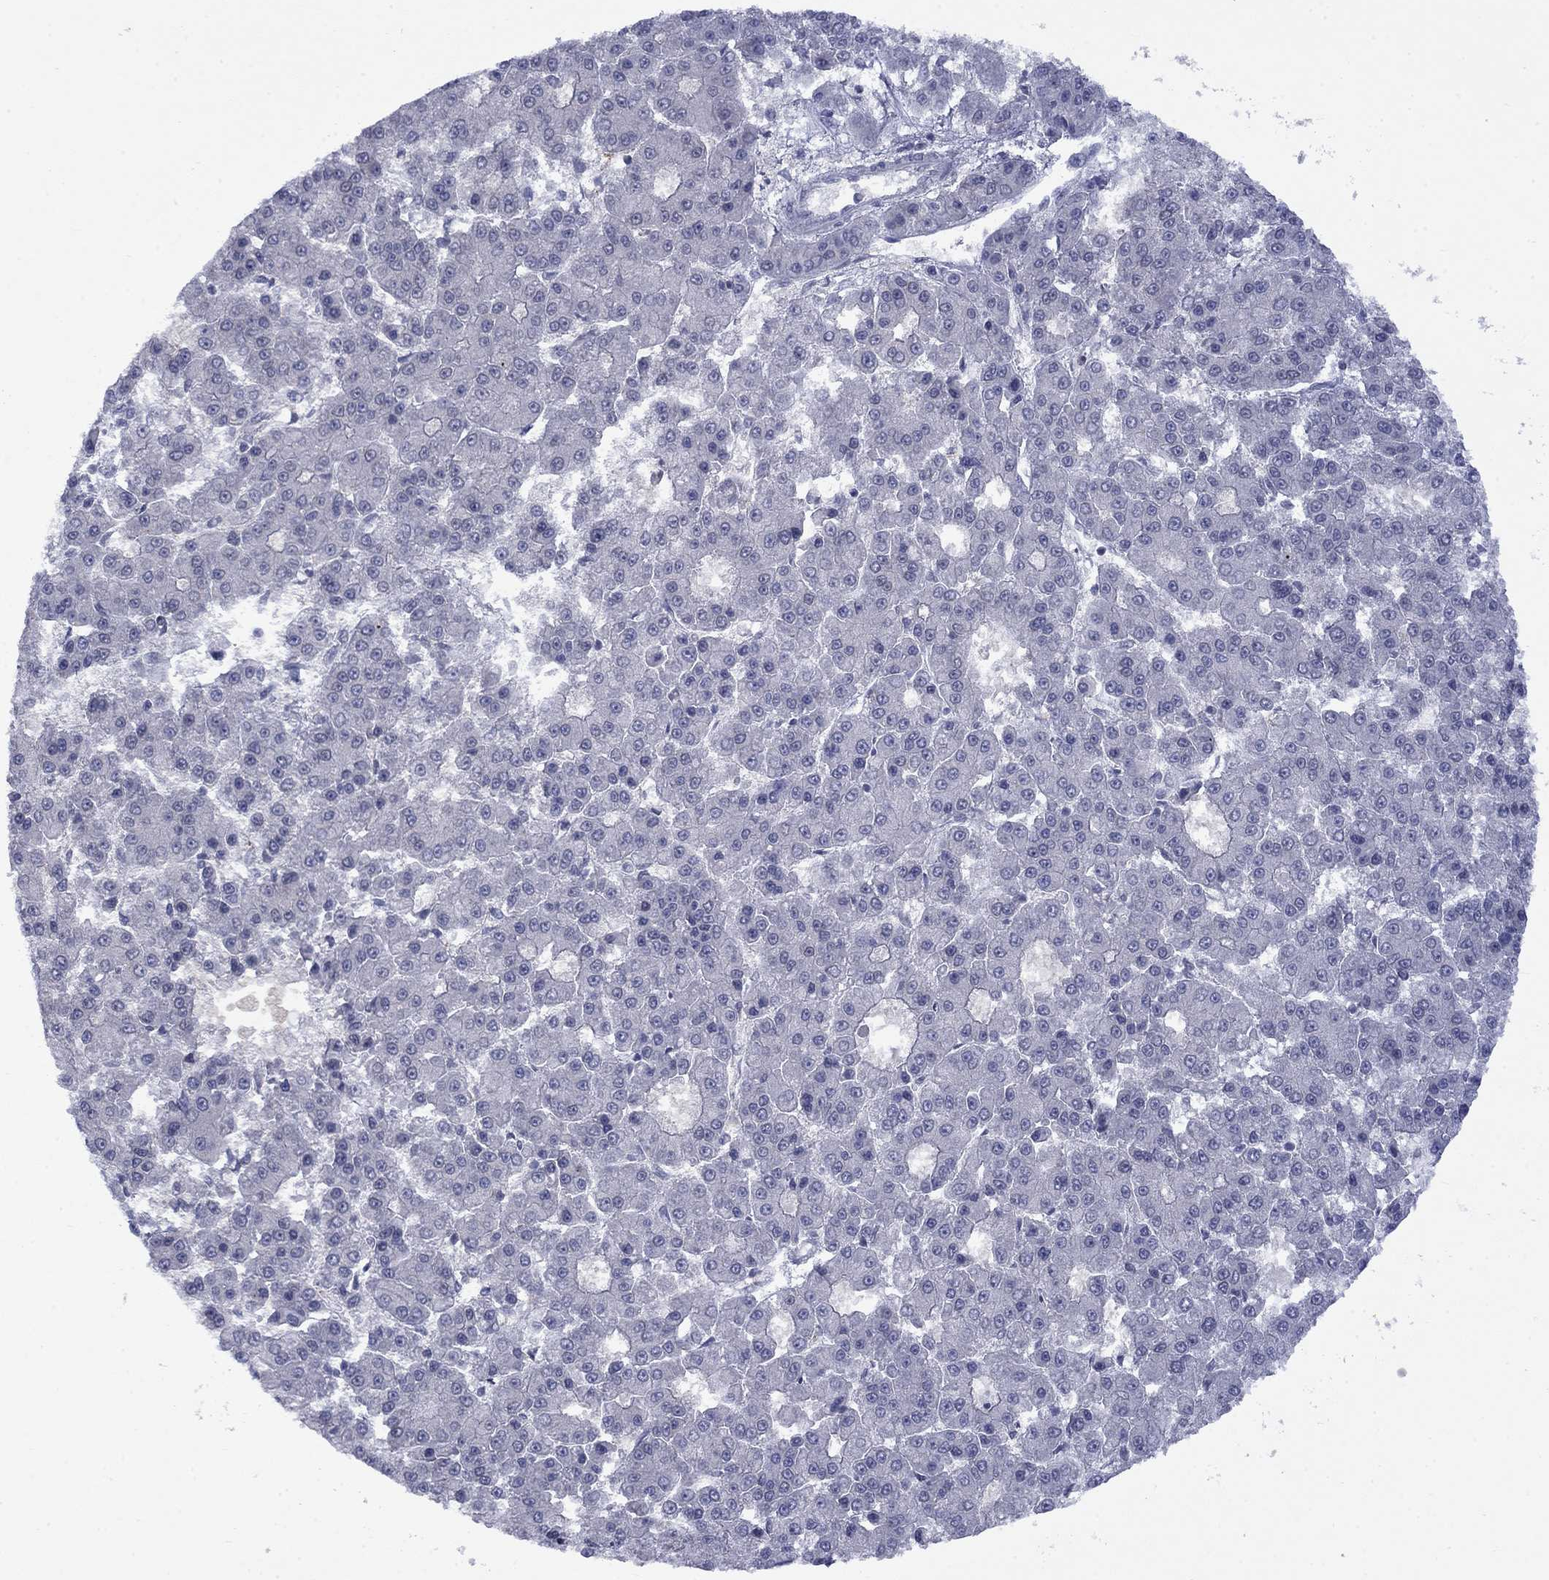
{"staining": {"intensity": "negative", "quantity": "none", "location": "none"}, "tissue": "liver cancer", "cell_type": "Tumor cells", "image_type": "cancer", "snomed": [{"axis": "morphology", "description": "Carcinoma, Hepatocellular, NOS"}, {"axis": "topography", "description": "Liver"}], "caption": "A histopathology image of hepatocellular carcinoma (liver) stained for a protein demonstrates no brown staining in tumor cells.", "gene": "NSMF", "patient": {"sex": "male", "age": 70}}